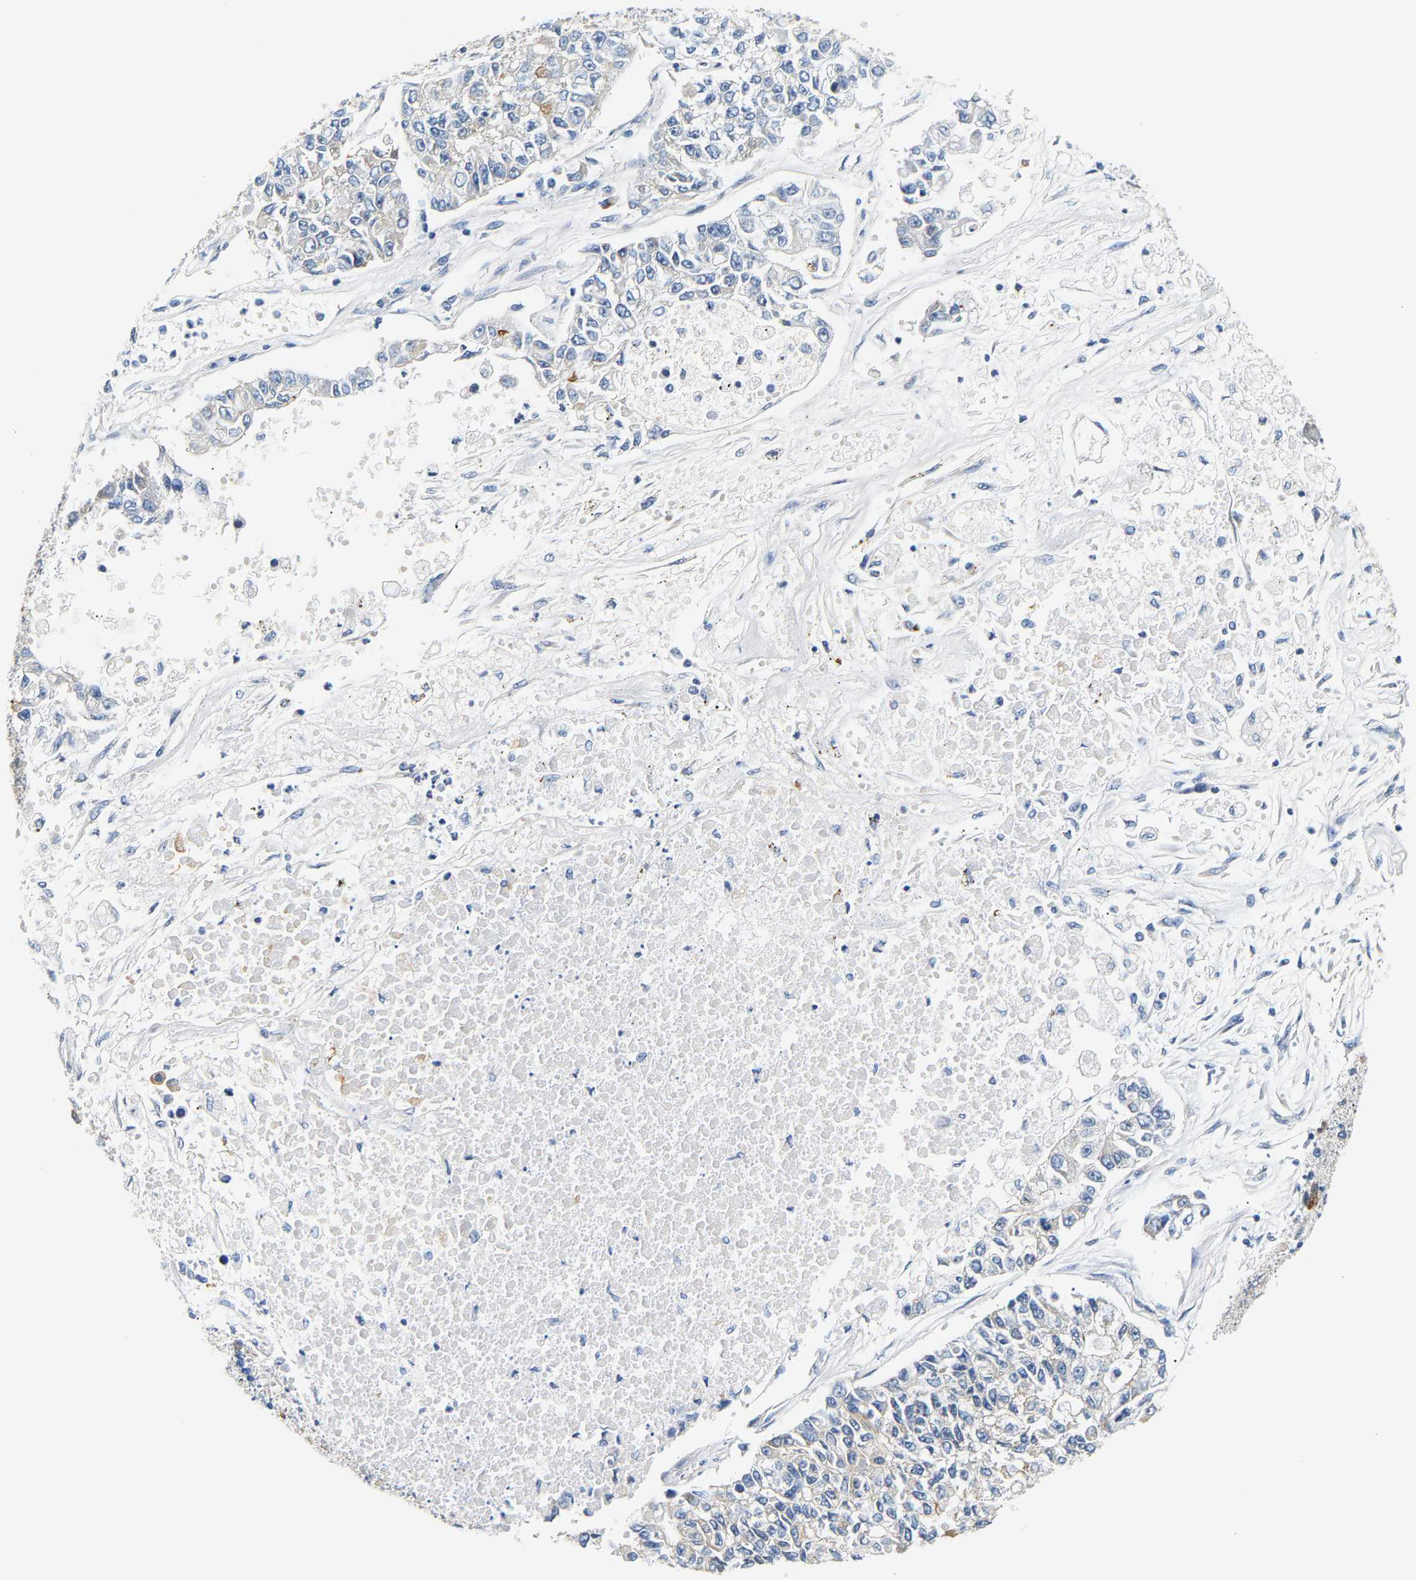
{"staining": {"intensity": "weak", "quantity": "<25%", "location": "cytoplasmic/membranous"}, "tissue": "lung cancer", "cell_type": "Tumor cells", "image_type": "cancer", "snomed": [{"axis": "morphology", "description": "Adenocarcinoma, NOS"}, {"axis": "topography", "description": "Lung"}], "caption": "Immunohistochemistry image of human lung adenocarcinoma stained for a protein (brown), which reveals no positivity in tumor cells.", "gene": "PAWR", "patient": {"sex": "male", "age": 49}}